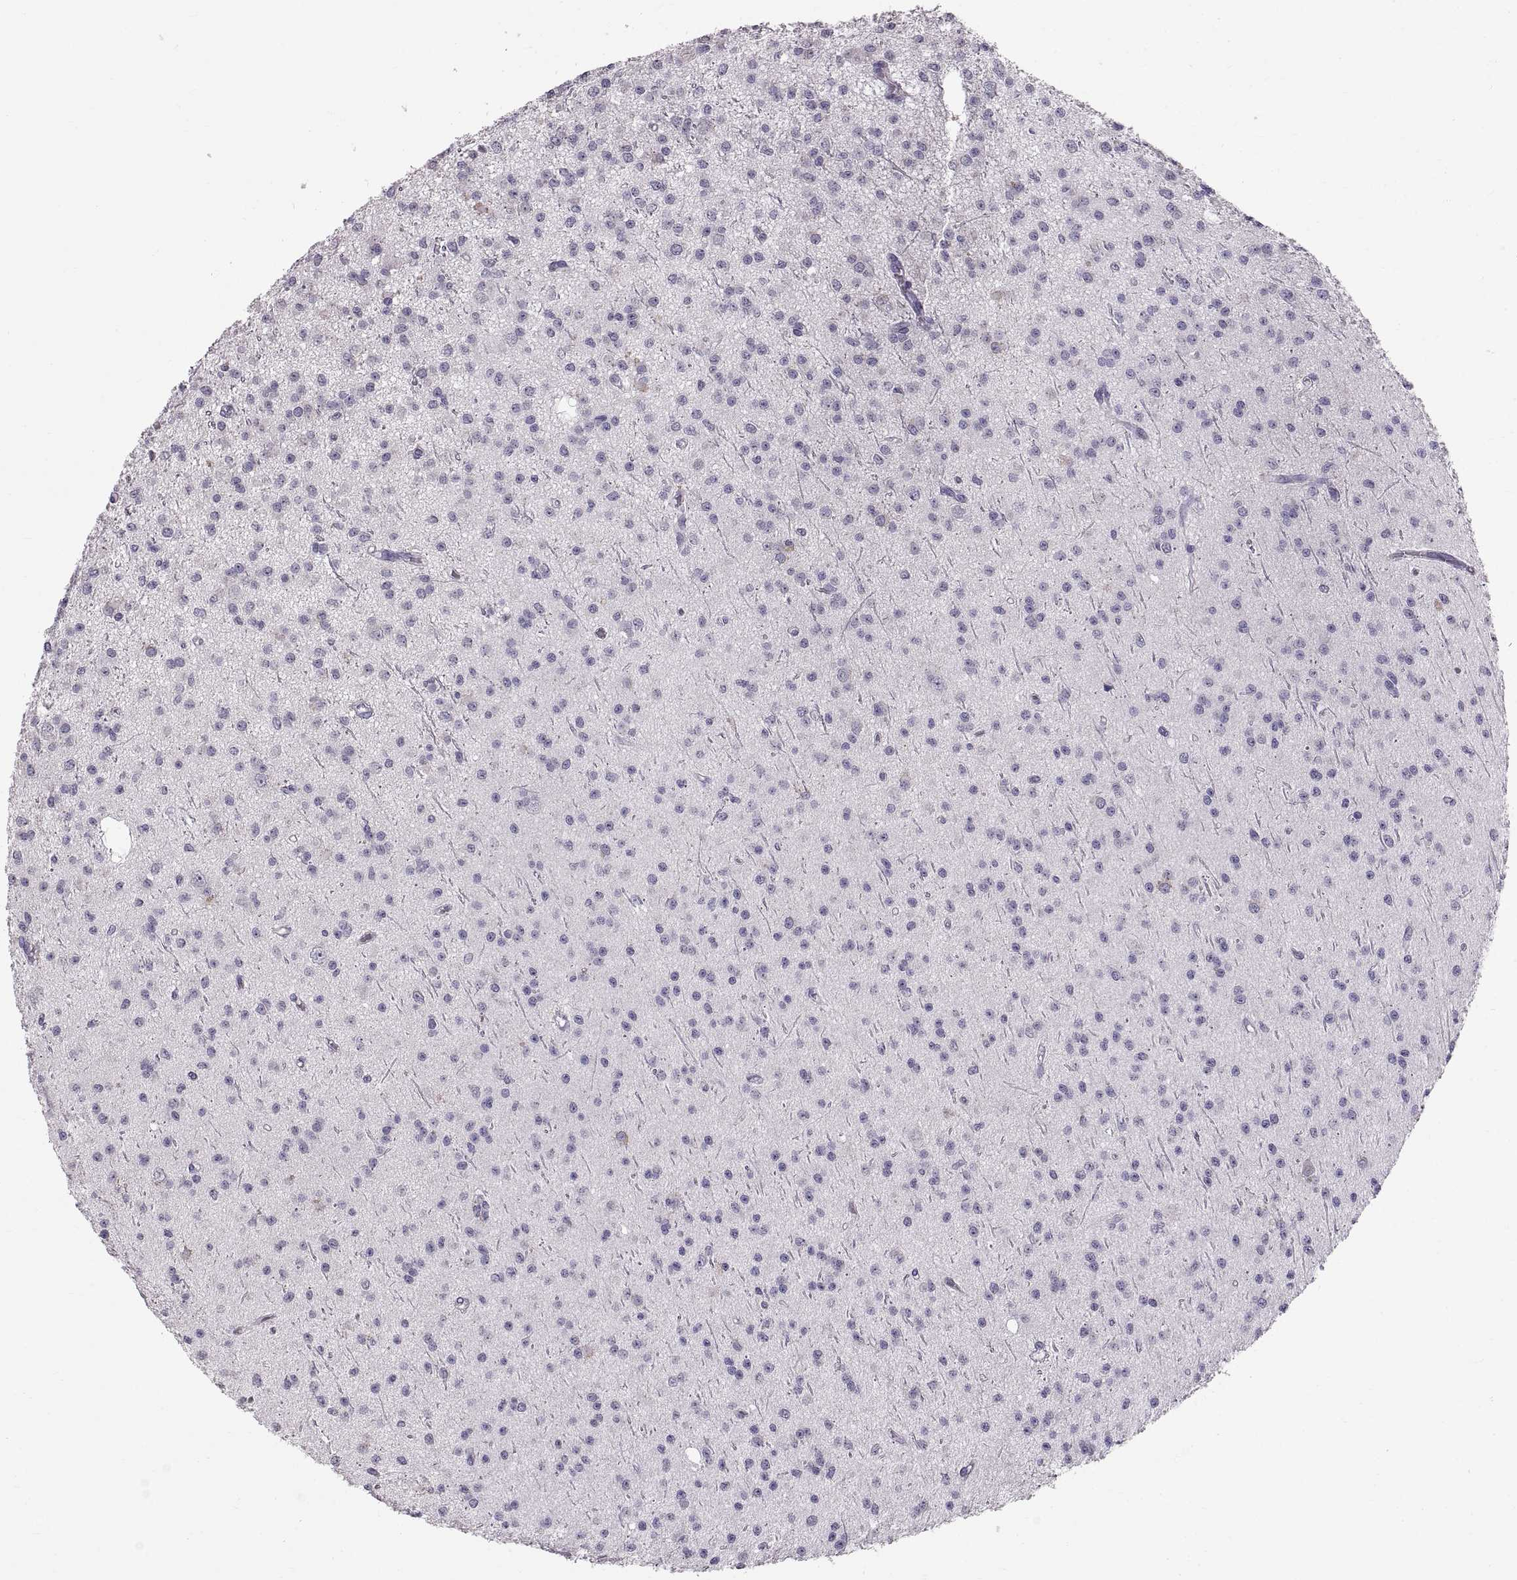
{"staining": {"intensity": "negative", "quantity": "none", "location": "none"}, "tissue": "glioma", "cell_type": "Tumor cells", "image_type": "cancer", "snomed": [{"axis": "morphology", "description": "Glioma, malignant, Low grade"}, {"axis": "topography", "description": "Brain"}], "caption": "Tumor cells show no significant protein positivity in glioma. (DAB immunohistochemistry (IHC) visualized using brightfield microscopy, high magnification).", "gene": "WBP2NL", "patient": {"sex": "male", "age": 27}}